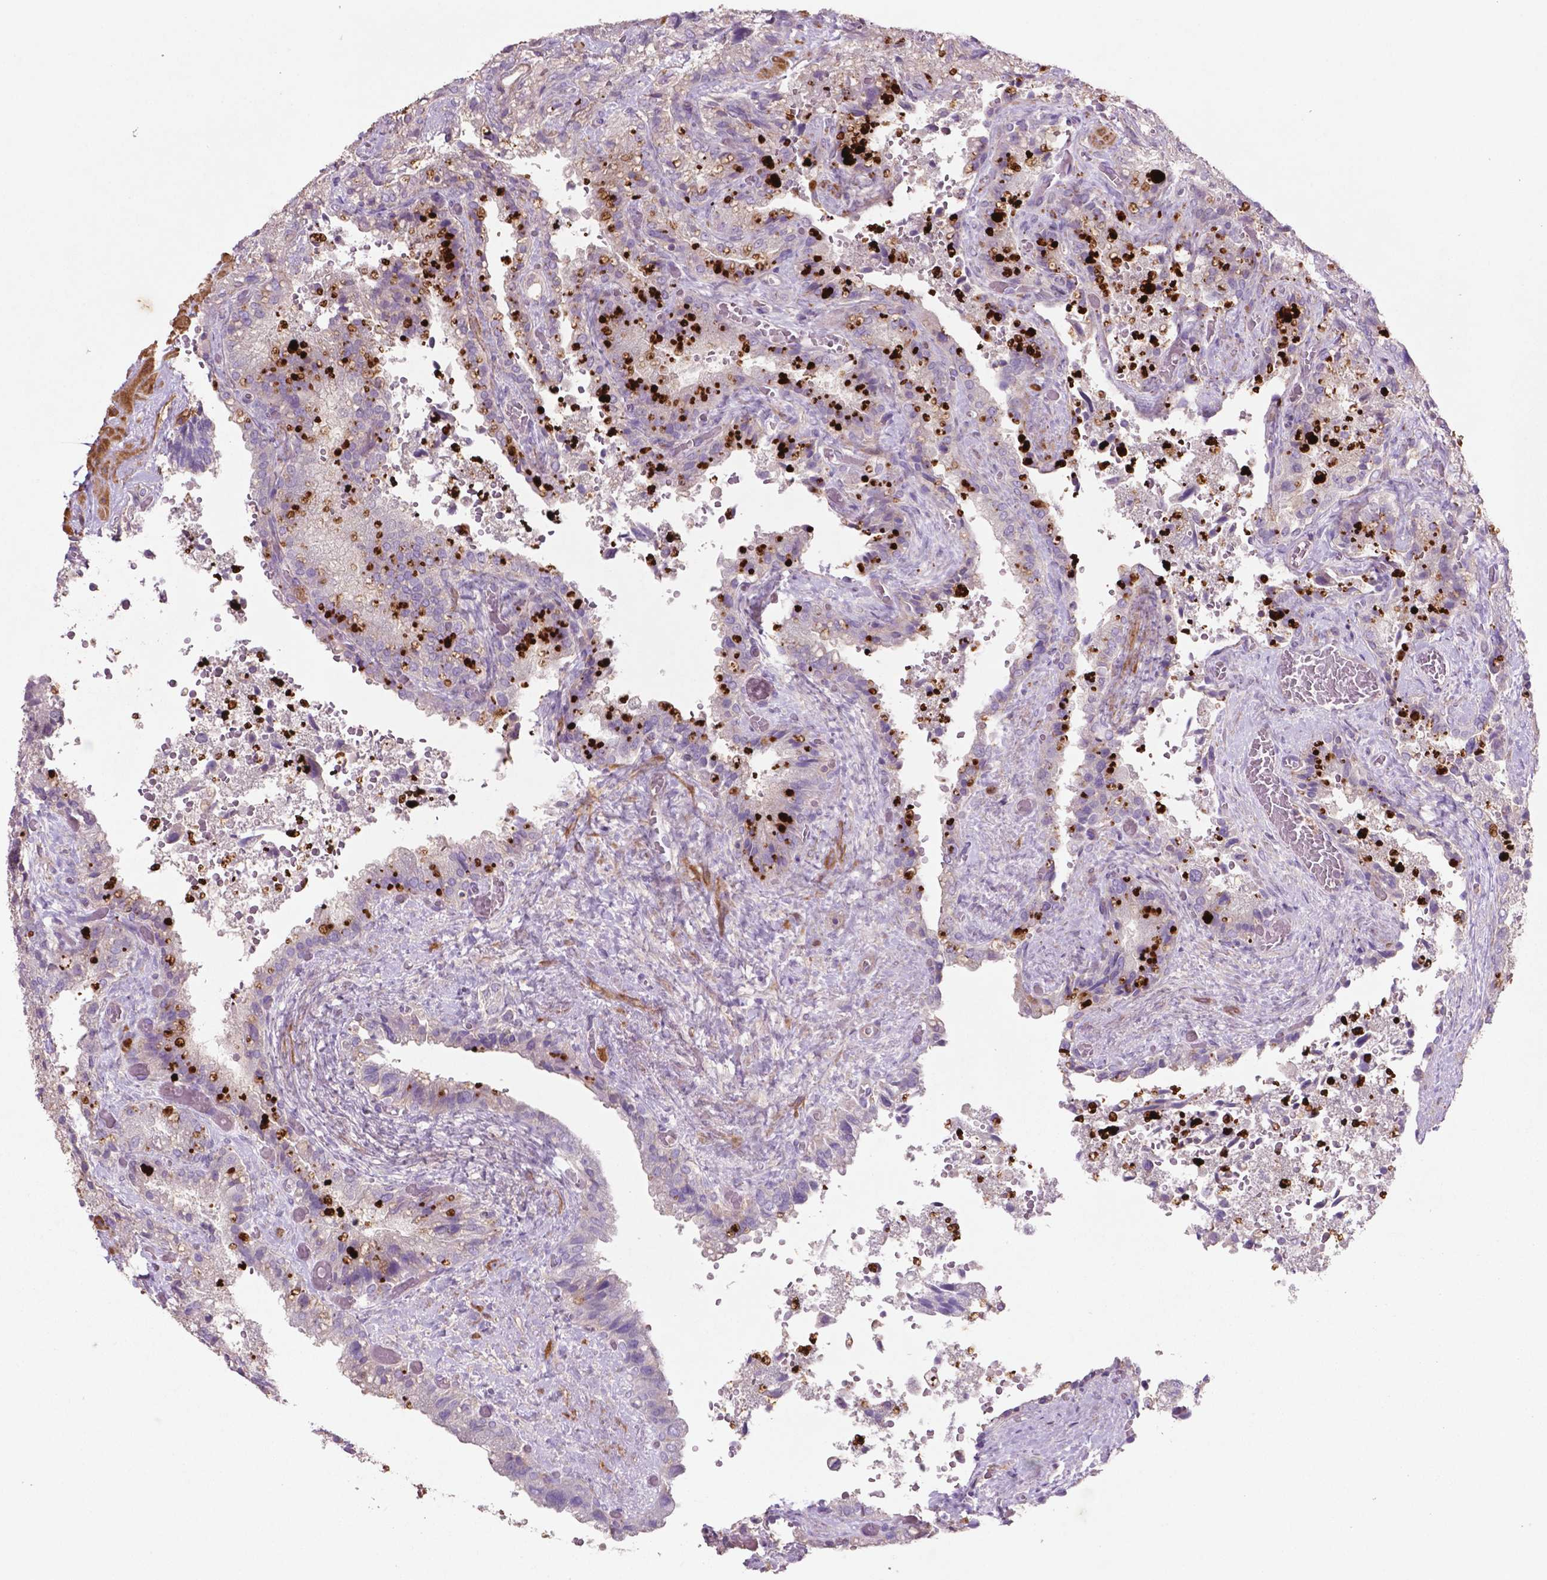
{"staining": {"intensity": "negative", "quantity": "none", "location": "none"}, "tissue": "seminal vesicle", "cell_type": "Glandular cells", "image_type": "normal", "snomed": [{"axis": "morphology", "description": "Normal tissue, NOS"}, {"axis": "topography", "description": "Seminal veicle"}], "caption": "High magnification brightfield microscopy of normal seminal vesicle stained with DAB (3,3'-diaminobenzidine) (brown) and counterstained with hematoxylin (blue): glandular cells show no significant positivity.", "gene": "BMP4", "patient": {"sex": "male", "age": 57}}